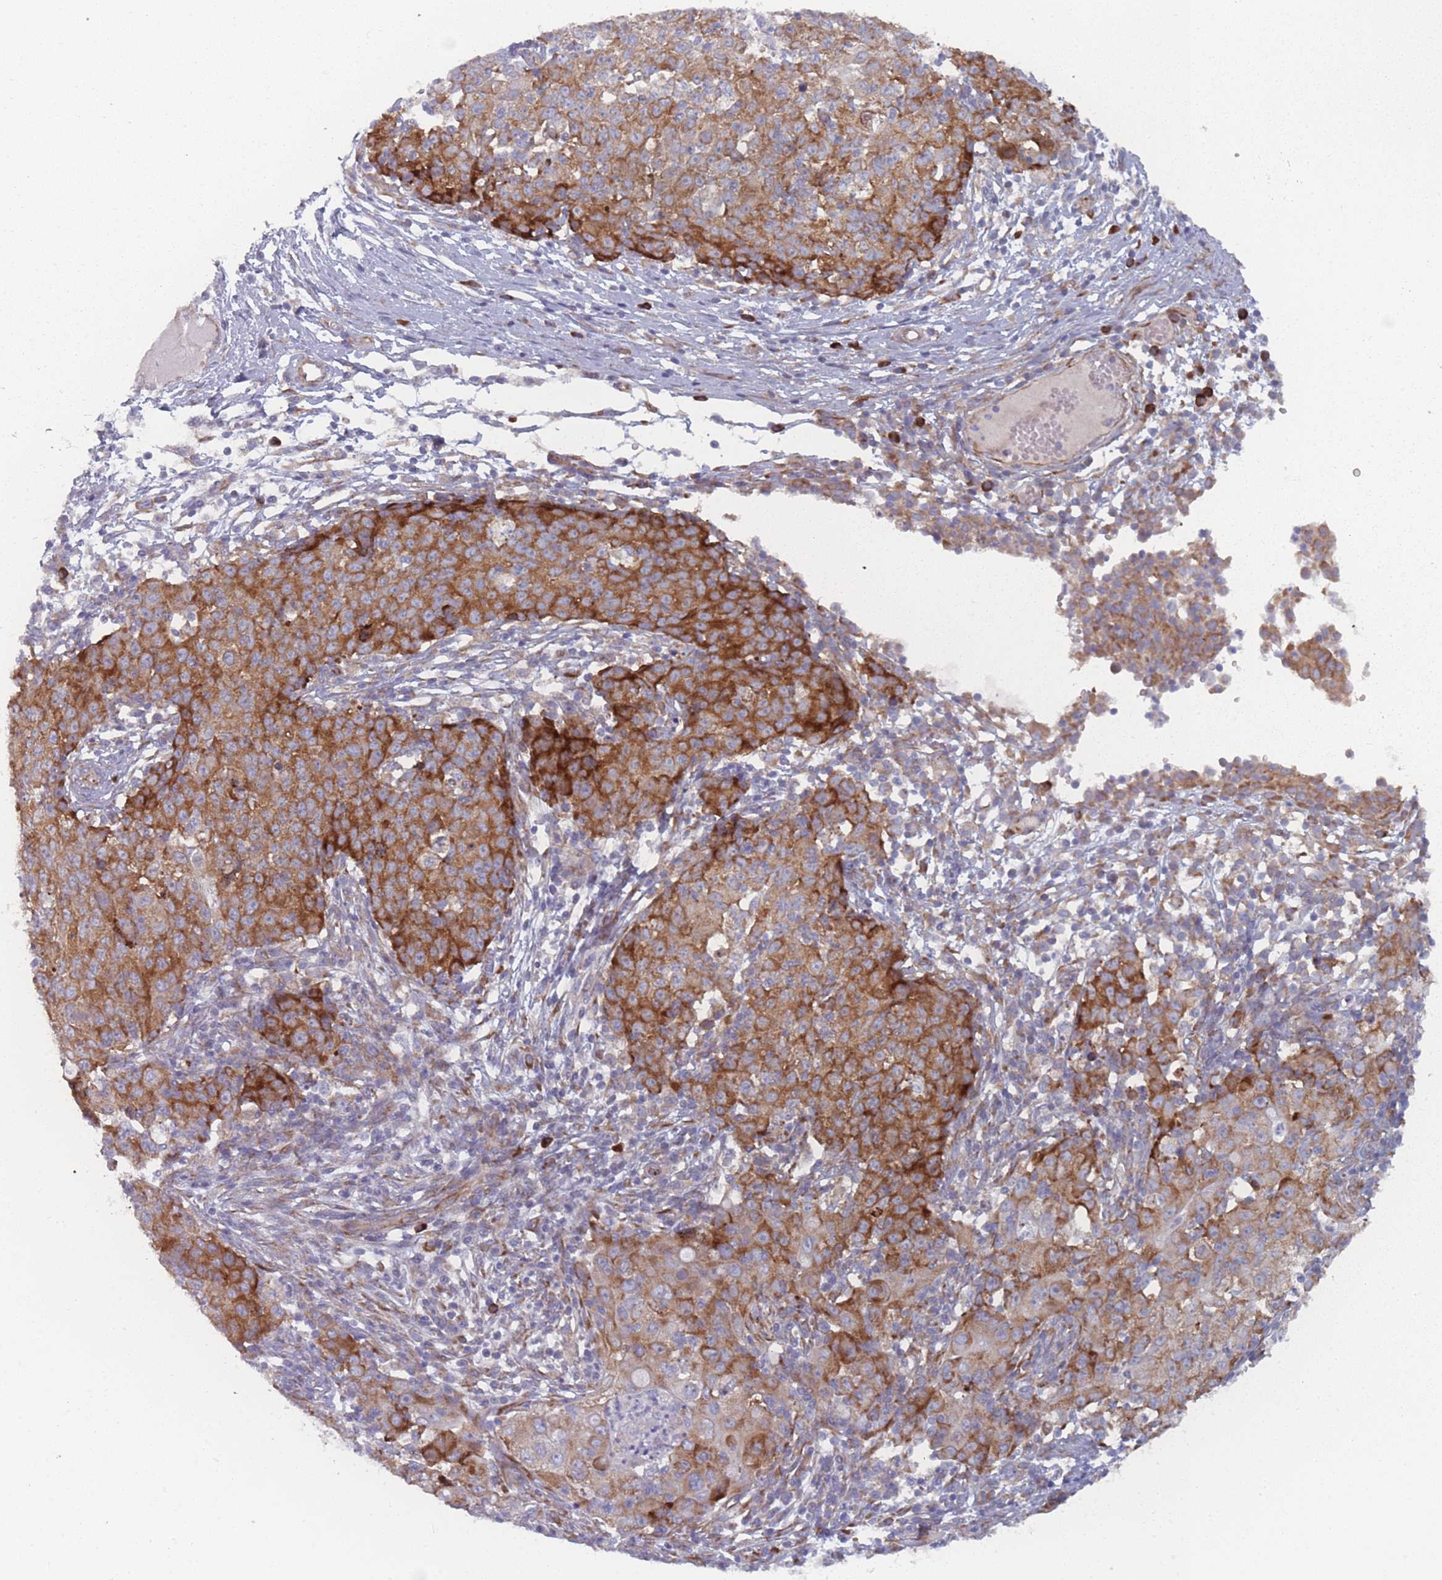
{"staining": {"intensity": "strong", "quantity": ">75%", "location": "cytoplasmic/membranous"}, "tissue": "ovarian cancer", "cell_type": "Tumor cells", "image_type": "cancer", "snomed": [{"axis": "morphology", "description": "Carcinoma, endometroid"}, {"axis": "topography", "description": "Ovary"}], "caption": "Ovarian cancer stained for a protein exhibits strong cytoplasmic/membranous positivity in tumor cells. (DAB (3,3'-diaminobenzidine) = brown stain, brightfield microscopy at high magnification).", "gene": "CACNG5", "patient": {"sex": "female", "age": 42}}